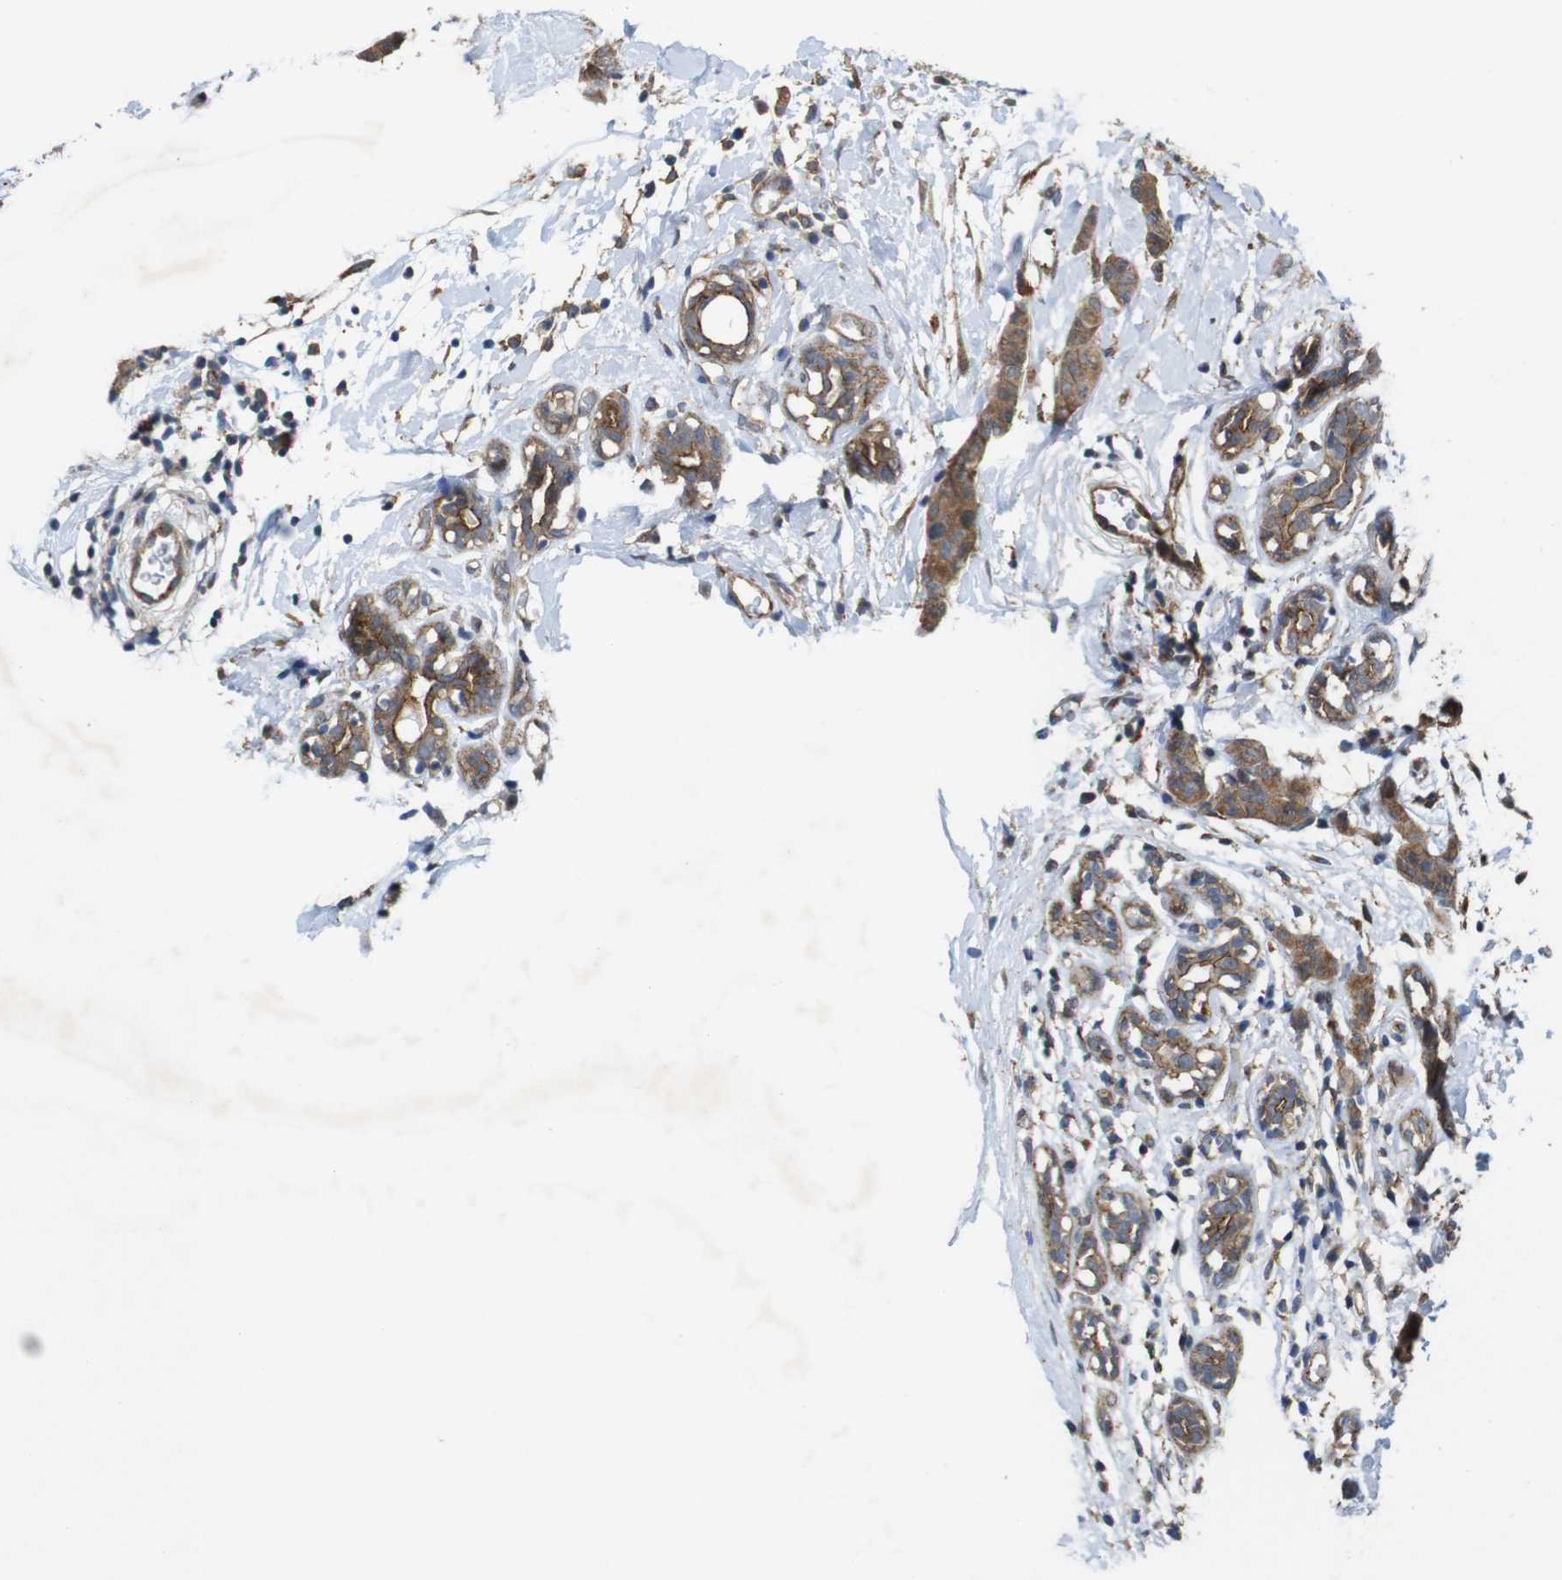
{"staining": {"intensity": "moderate", "quantity": ">75%", "location": "cytoplasmic/membranous"}, "tissue": "breast cancer", "cell_type": "Tumor cells", "image_type": "cancer", "snomed": [{"axis": "morphology", "description": "Normal tissue, NOS"}, {"axis": "morphology", "description": "Duct carcinoma"}, {"axis": "topography", "description": "Breast"}], "caption": "A histopathology image showing moderate cytoplasmic/membranous positivity in approximately >75% of tumor cells in breast invasive ductal carcinoma, as visualized by brown immunohistochemical staining.", "gene": "PTGER4", "patient": {"sex": "female", "age": 40}}